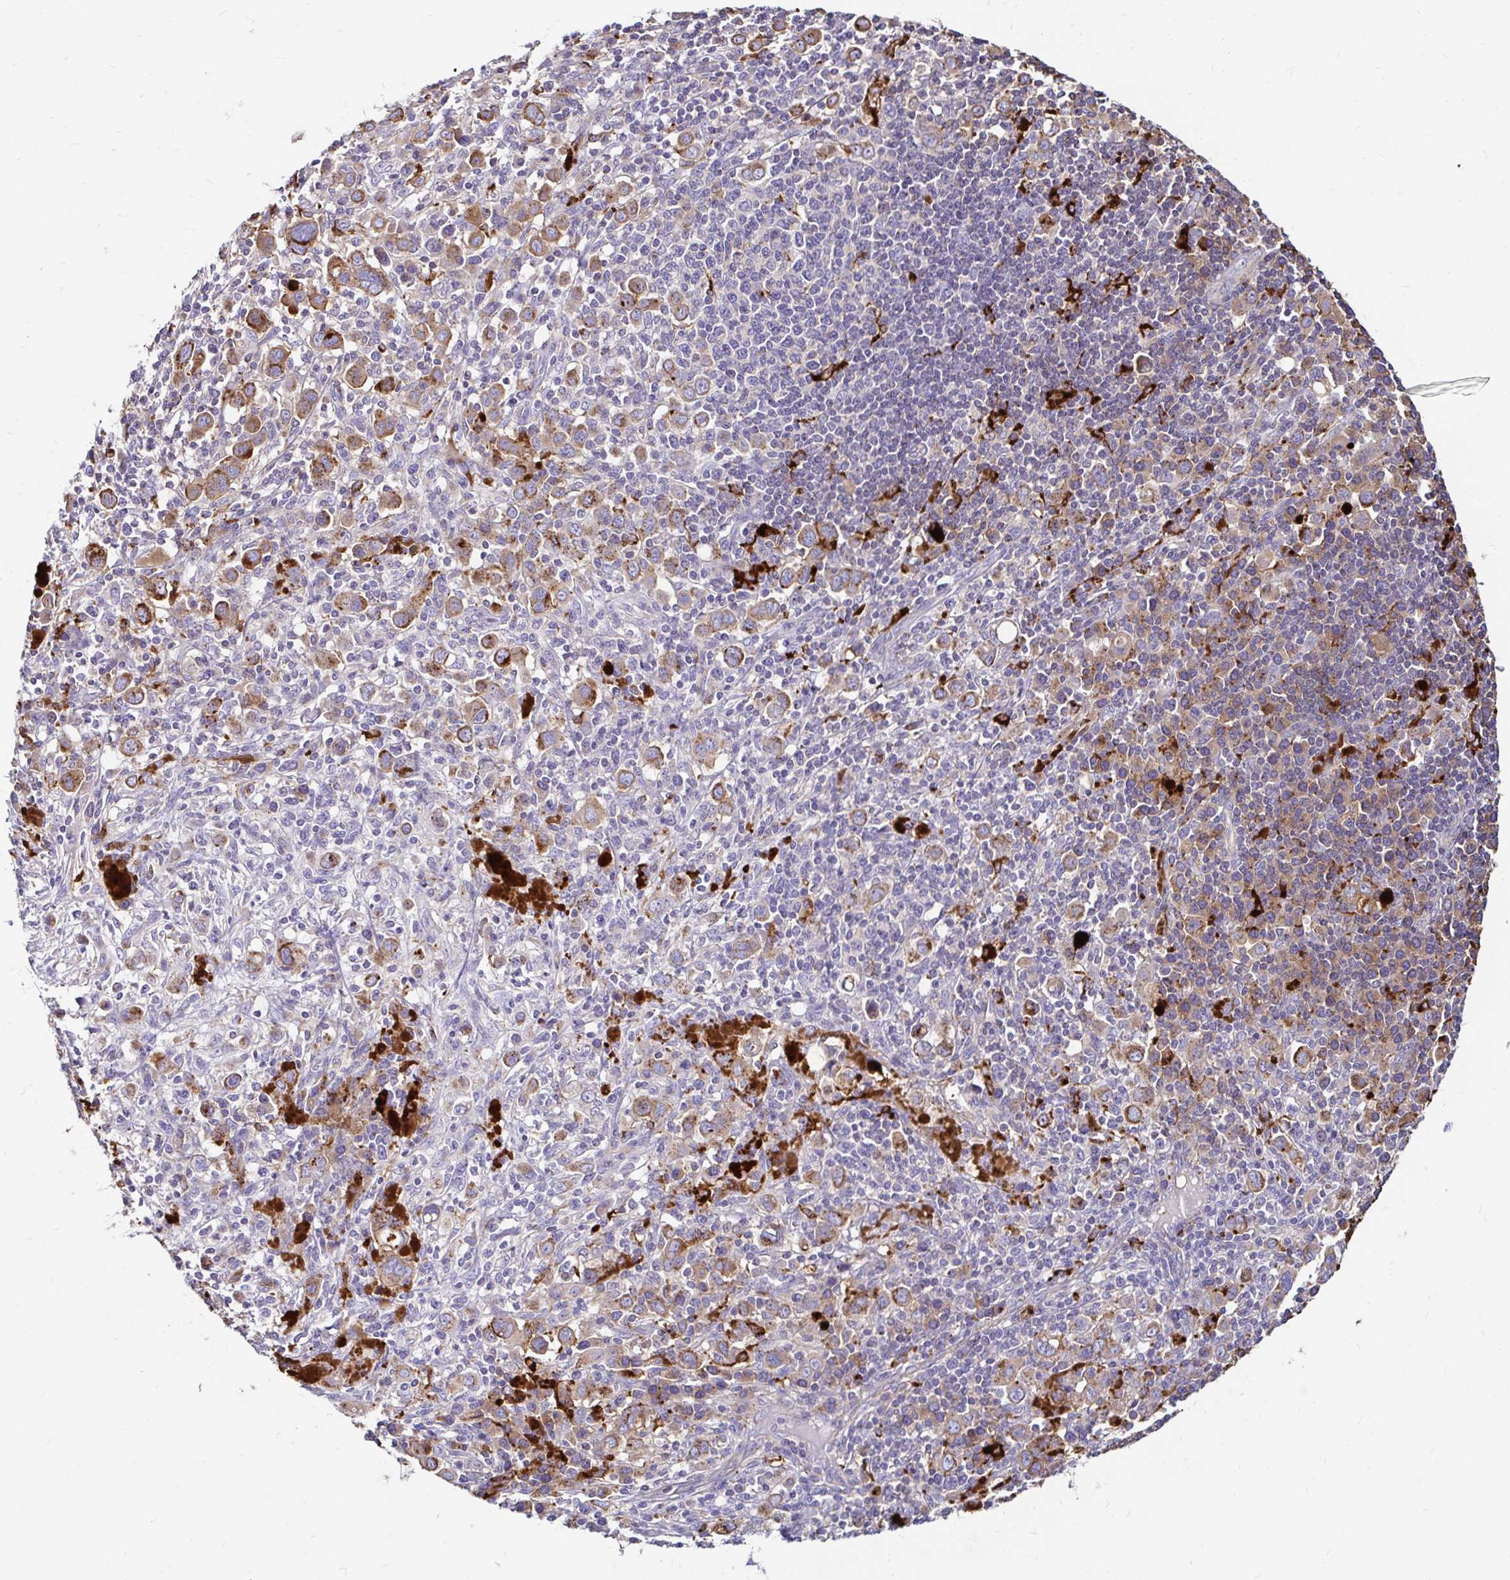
{"staining": {"intensity": "moderate", "quantity": "25%-75%", "location": "cytoplasmic/membranous"}, "tissue": "stomach cancer", "cell_type": "Tumor cells", "image_type": "cancer", "snomed": [{"axis": "morphology", "description": "Adenocarcinoma, NOS"}, {"axis": "topography", "description": "Stomach, upper"}], "caption": "The histopathology image demonstrates a brown stain indicating the presence of a protein in the cytoplasmic/membranous of tumor cells in adenocarcinoma (stomach). (DAB = brown stain, brightfield microscopy at high magnification).", "gene": "FUCA1", "patient": {"sex": "male", "age": 75}}